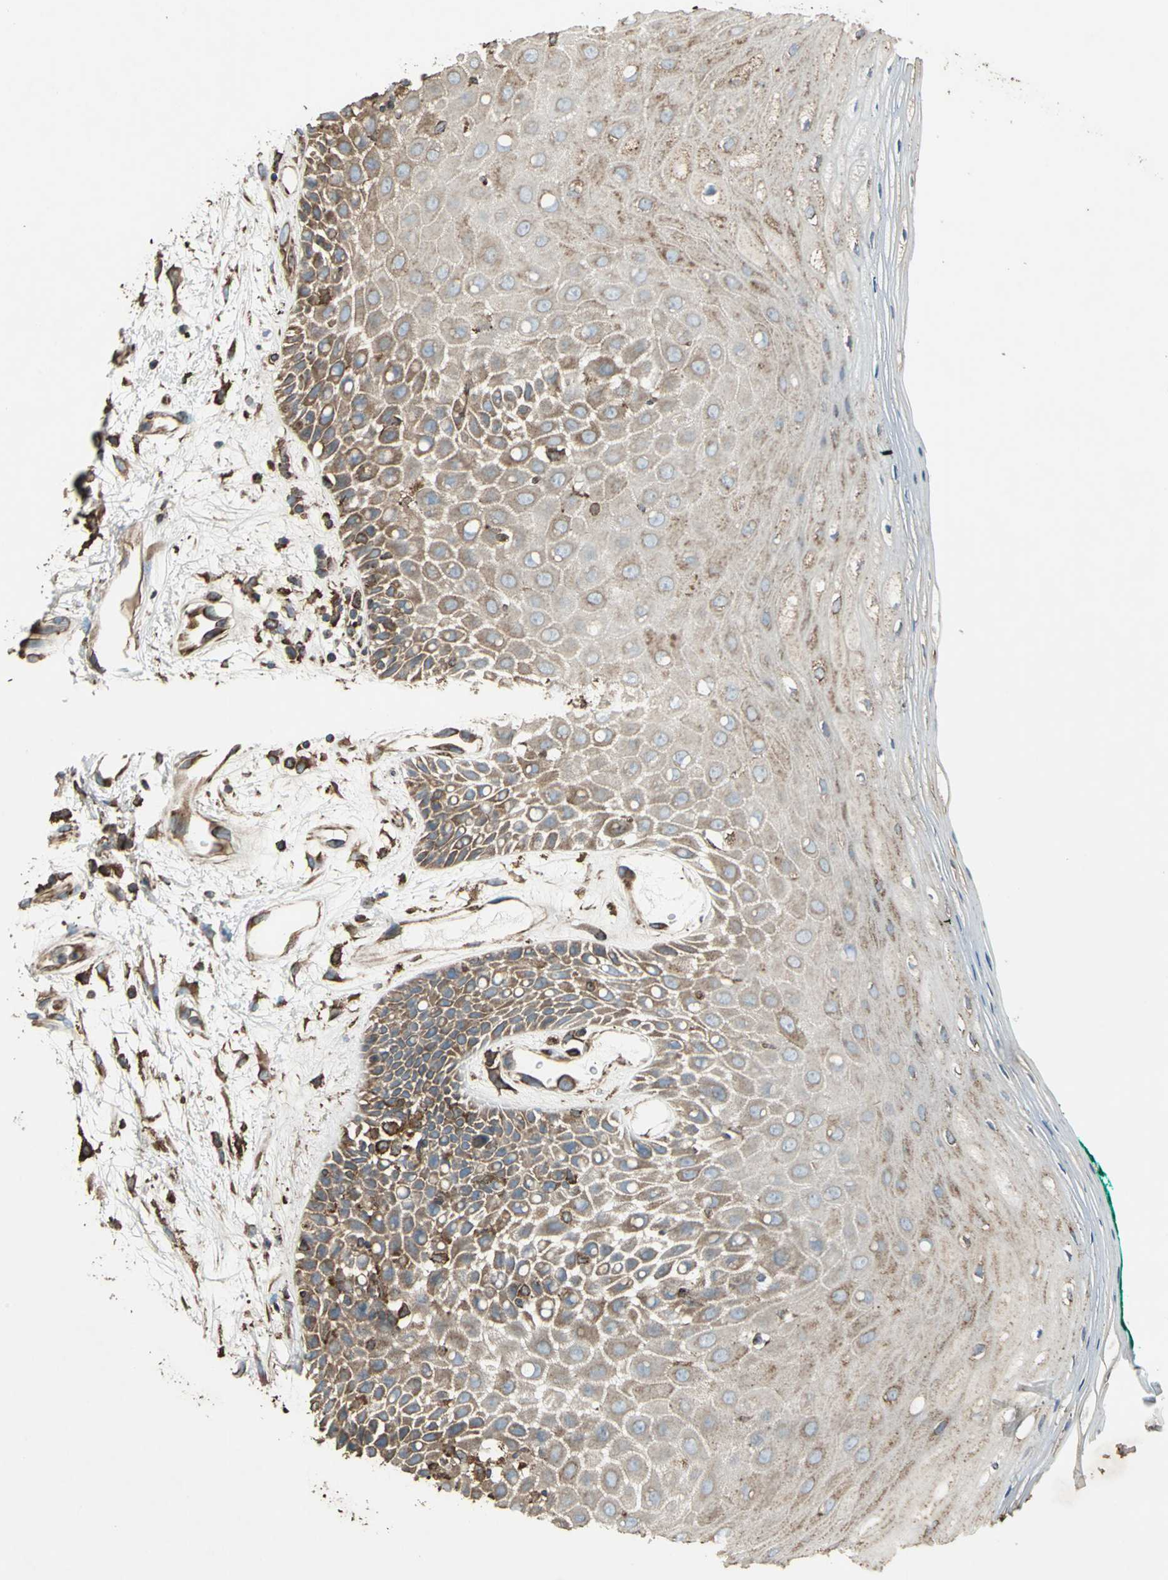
{"staining": {"intensity": "moderate", "quantity": ">75%", "location": "cytoplasmic/membranous"}, "tissue": "oral mucosa", "cell_type": "Squamous epithelial cells", "image_type": "normal", "snomed": [{"axis": "morphology", "description": "Normal tissue, NOS"}, {"axis": "morphology", "description": "Squamous cell carcinoma, NOS"}, {"axis": "topography", "description": "Skeletal muscle"}, {"axis": "topography", "description": "Oral tissue"}, {"axis": "topography", "description": "Head-Neck"}], "caption": "About >75% of squamous epithelial cells in normal human oral mucosa show moderate cytoplasmic/membranous protein positivity as visualized by brown immunohistochemical staining.", "gene": "GPANK1", "patient": {"sex": "female", "age": 84}}